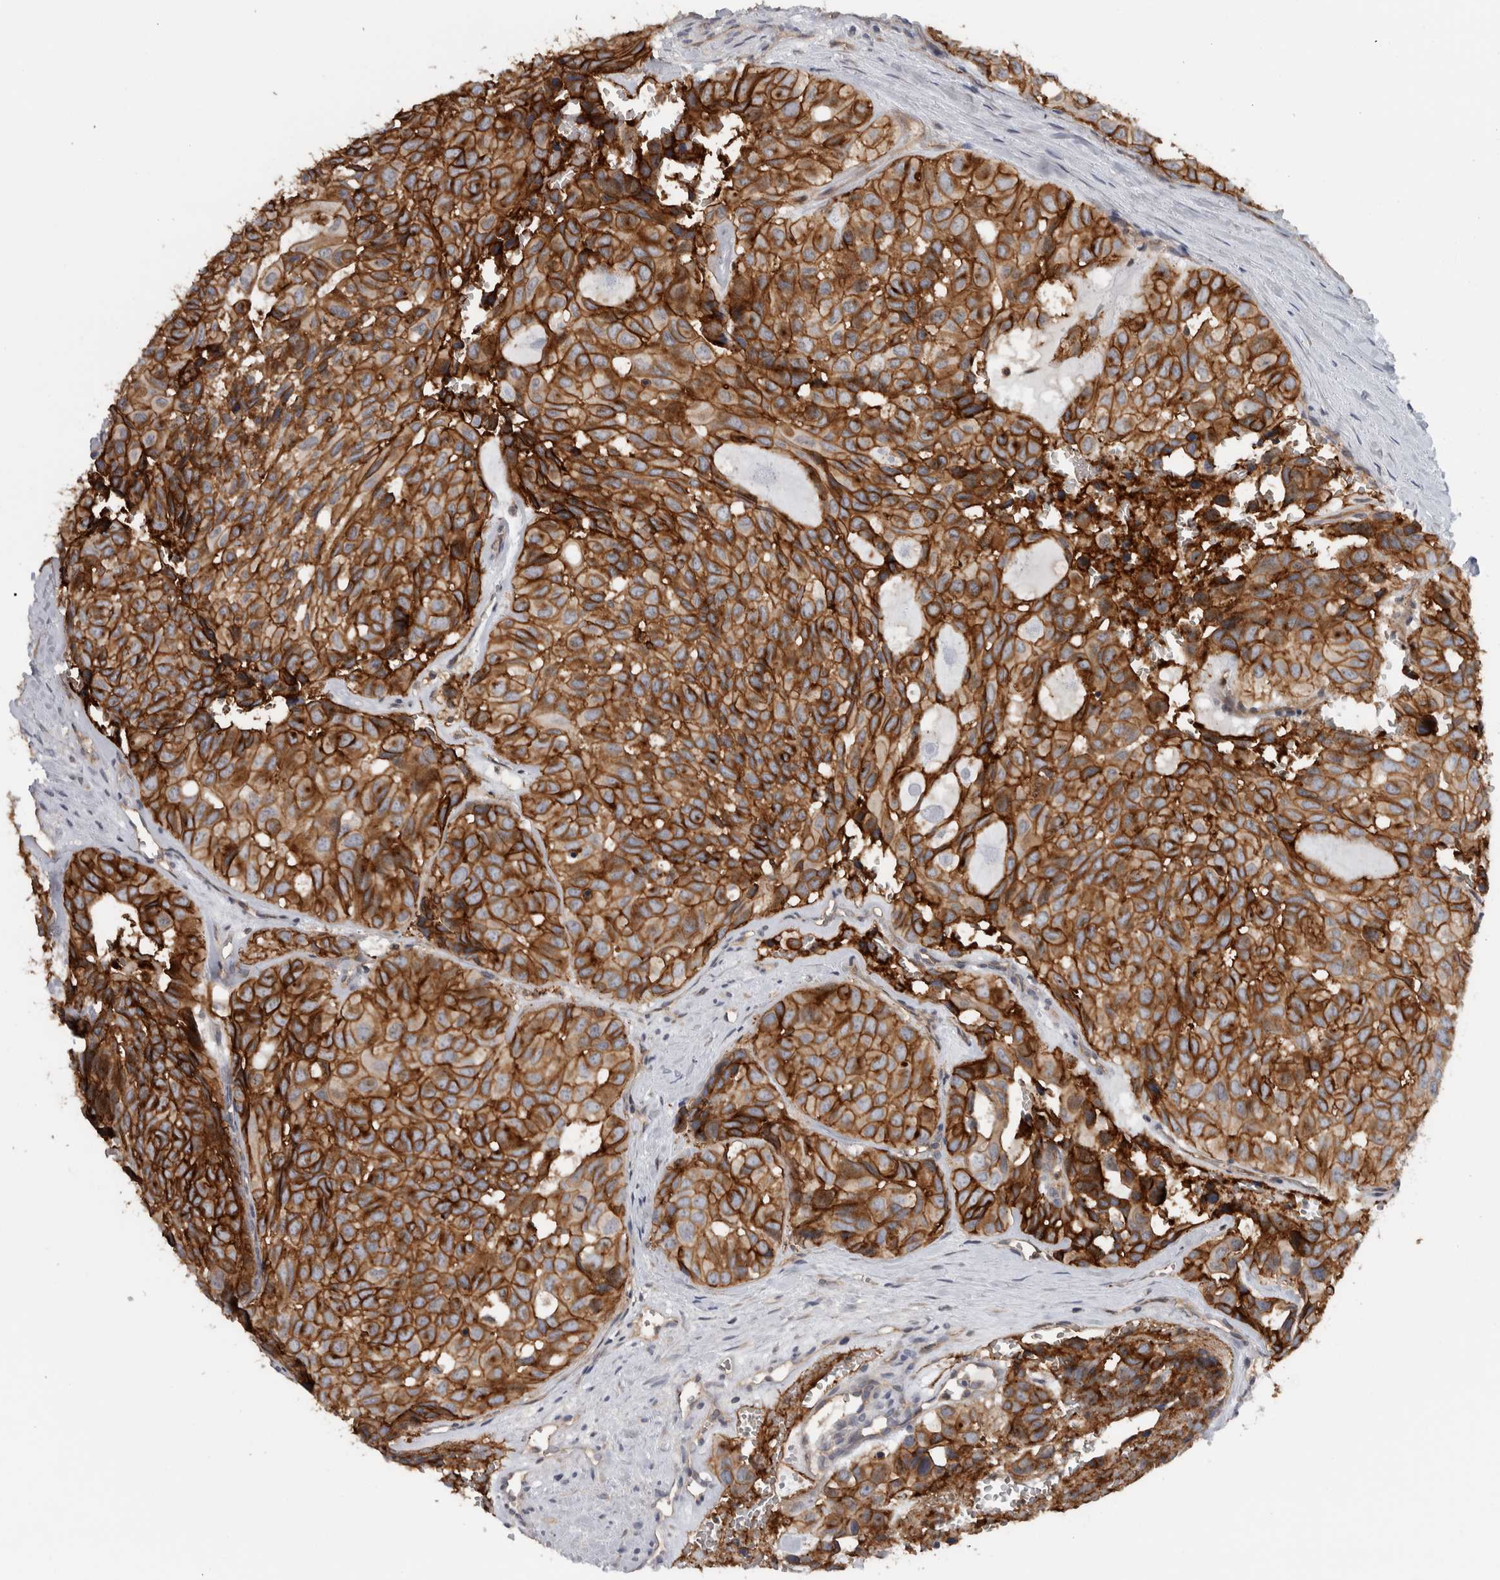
{"staining": {"intensity": "strong", "quantity": ">75%", "location": "cytoplasmic/membranous"}, "tissue": "head and neck cancer", "cell_type": "Tumor cells", "image_type": "cancer", "snomed": [{"axis": "morphology", "description": "Adenocarcinoma, NOS"}, {"axis": "topography", "description": "Salivary gland, NOS"}, {"axis": "topography", "description": "Head-Neck"}], "caption": "A micrograph showing strong cytoplasmic/membranous staining in about >75% of tumor cells in head and neck cancer, as visualized by brown immunohistochemical staining.", "gene": "CD59", "patient": {"sex": "female", "age": 76}}